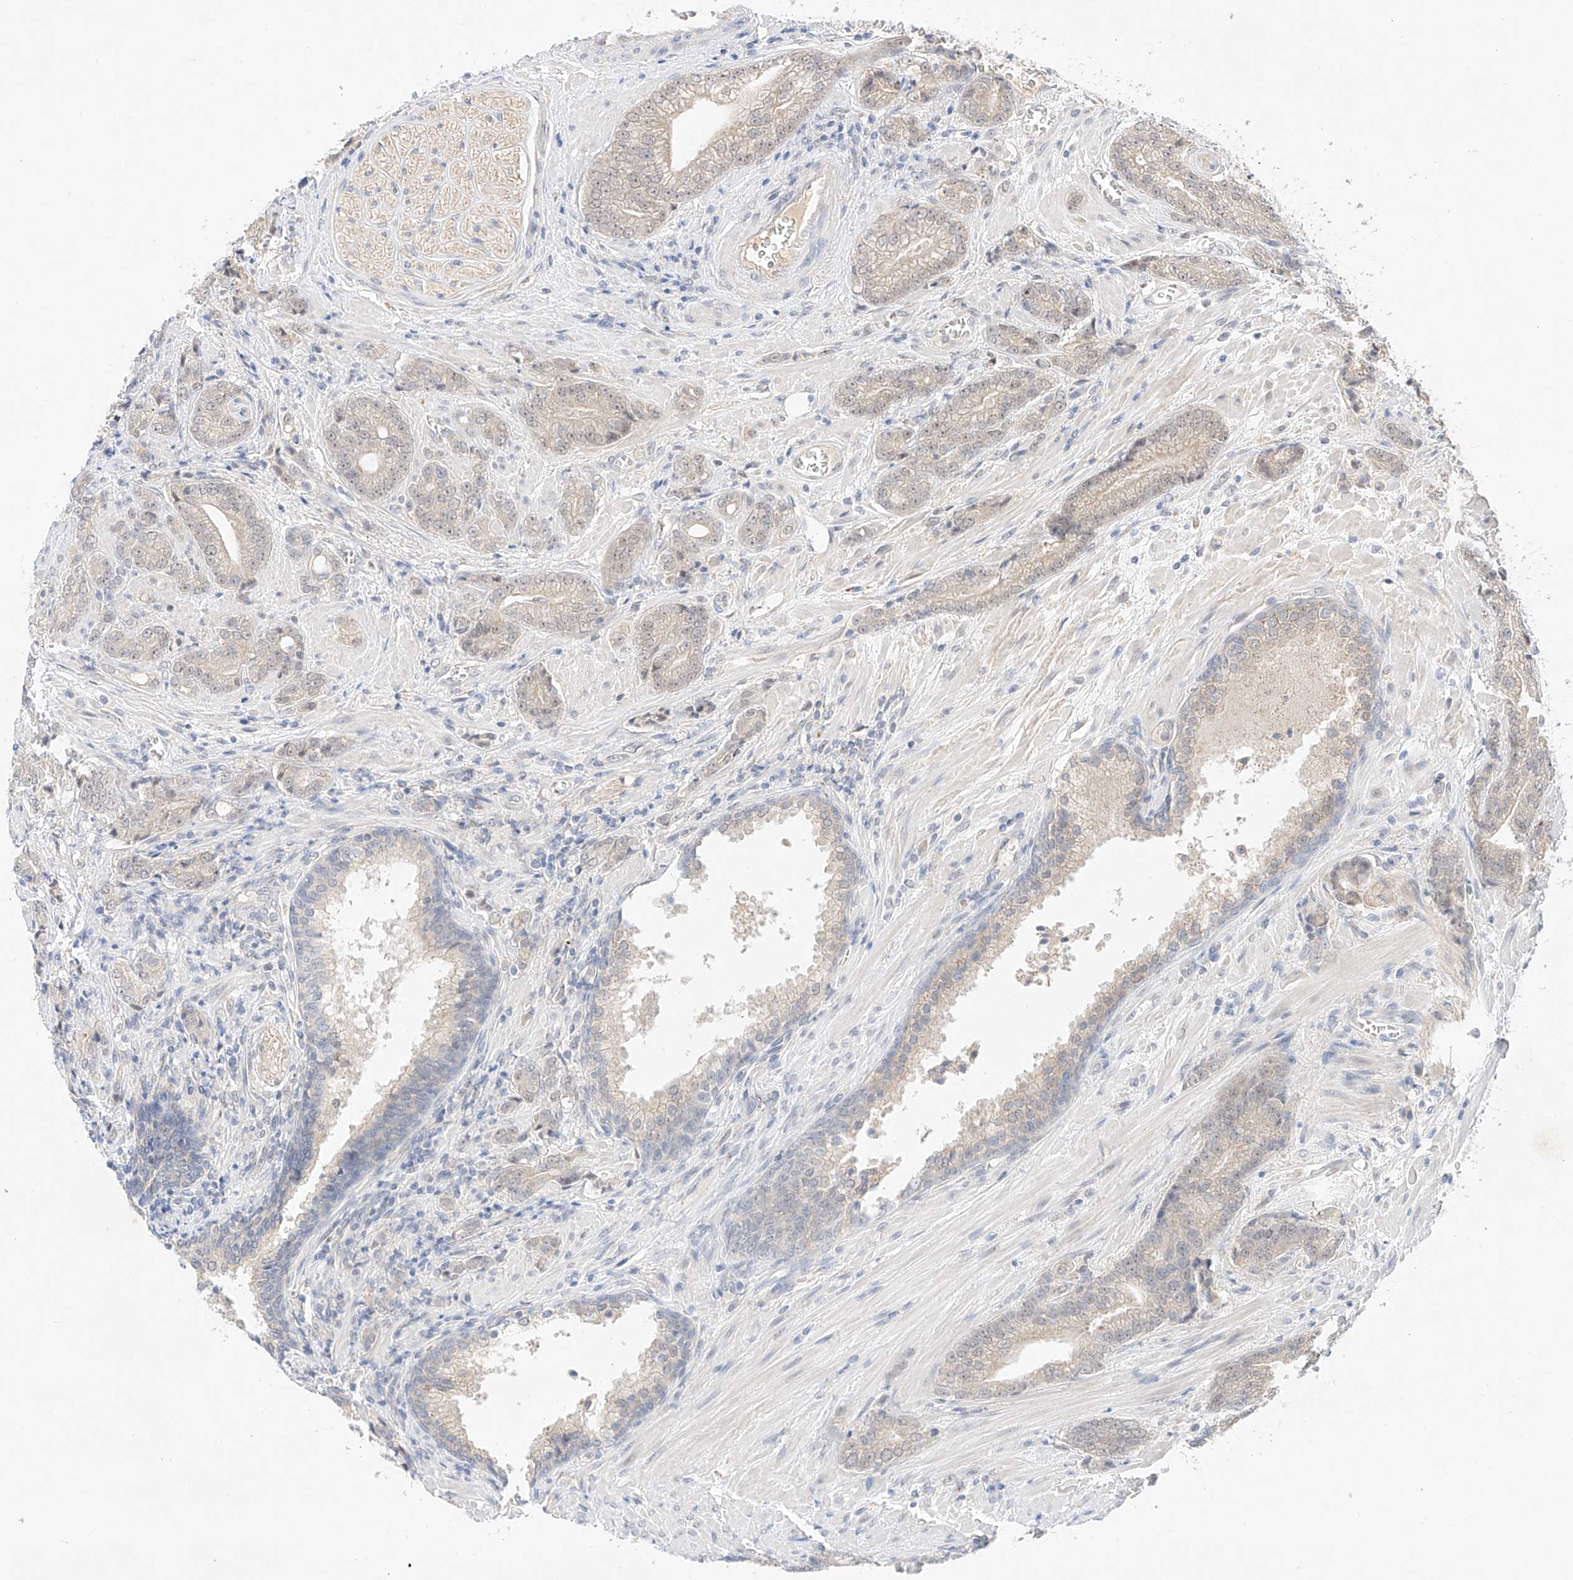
{"staining": {"intensity": "negative", "quantity": "none", "location": "none"}, "tissue": "prostate cancer", "cell_type": "Tumor cells", "image_type": "cancer", "snomed": [{"axis": "morphology", "description": "Adenocarcinoma, High grade"}, {"axis": "topography", "description": "Prostate"}], "caption": "Immunohistochemical staining of prostate high-grade adenocarcinoma displays no significant expression in tumor cells.", "gene": "IL22RA2", "patient": {"sex": "male", "age": 57}}